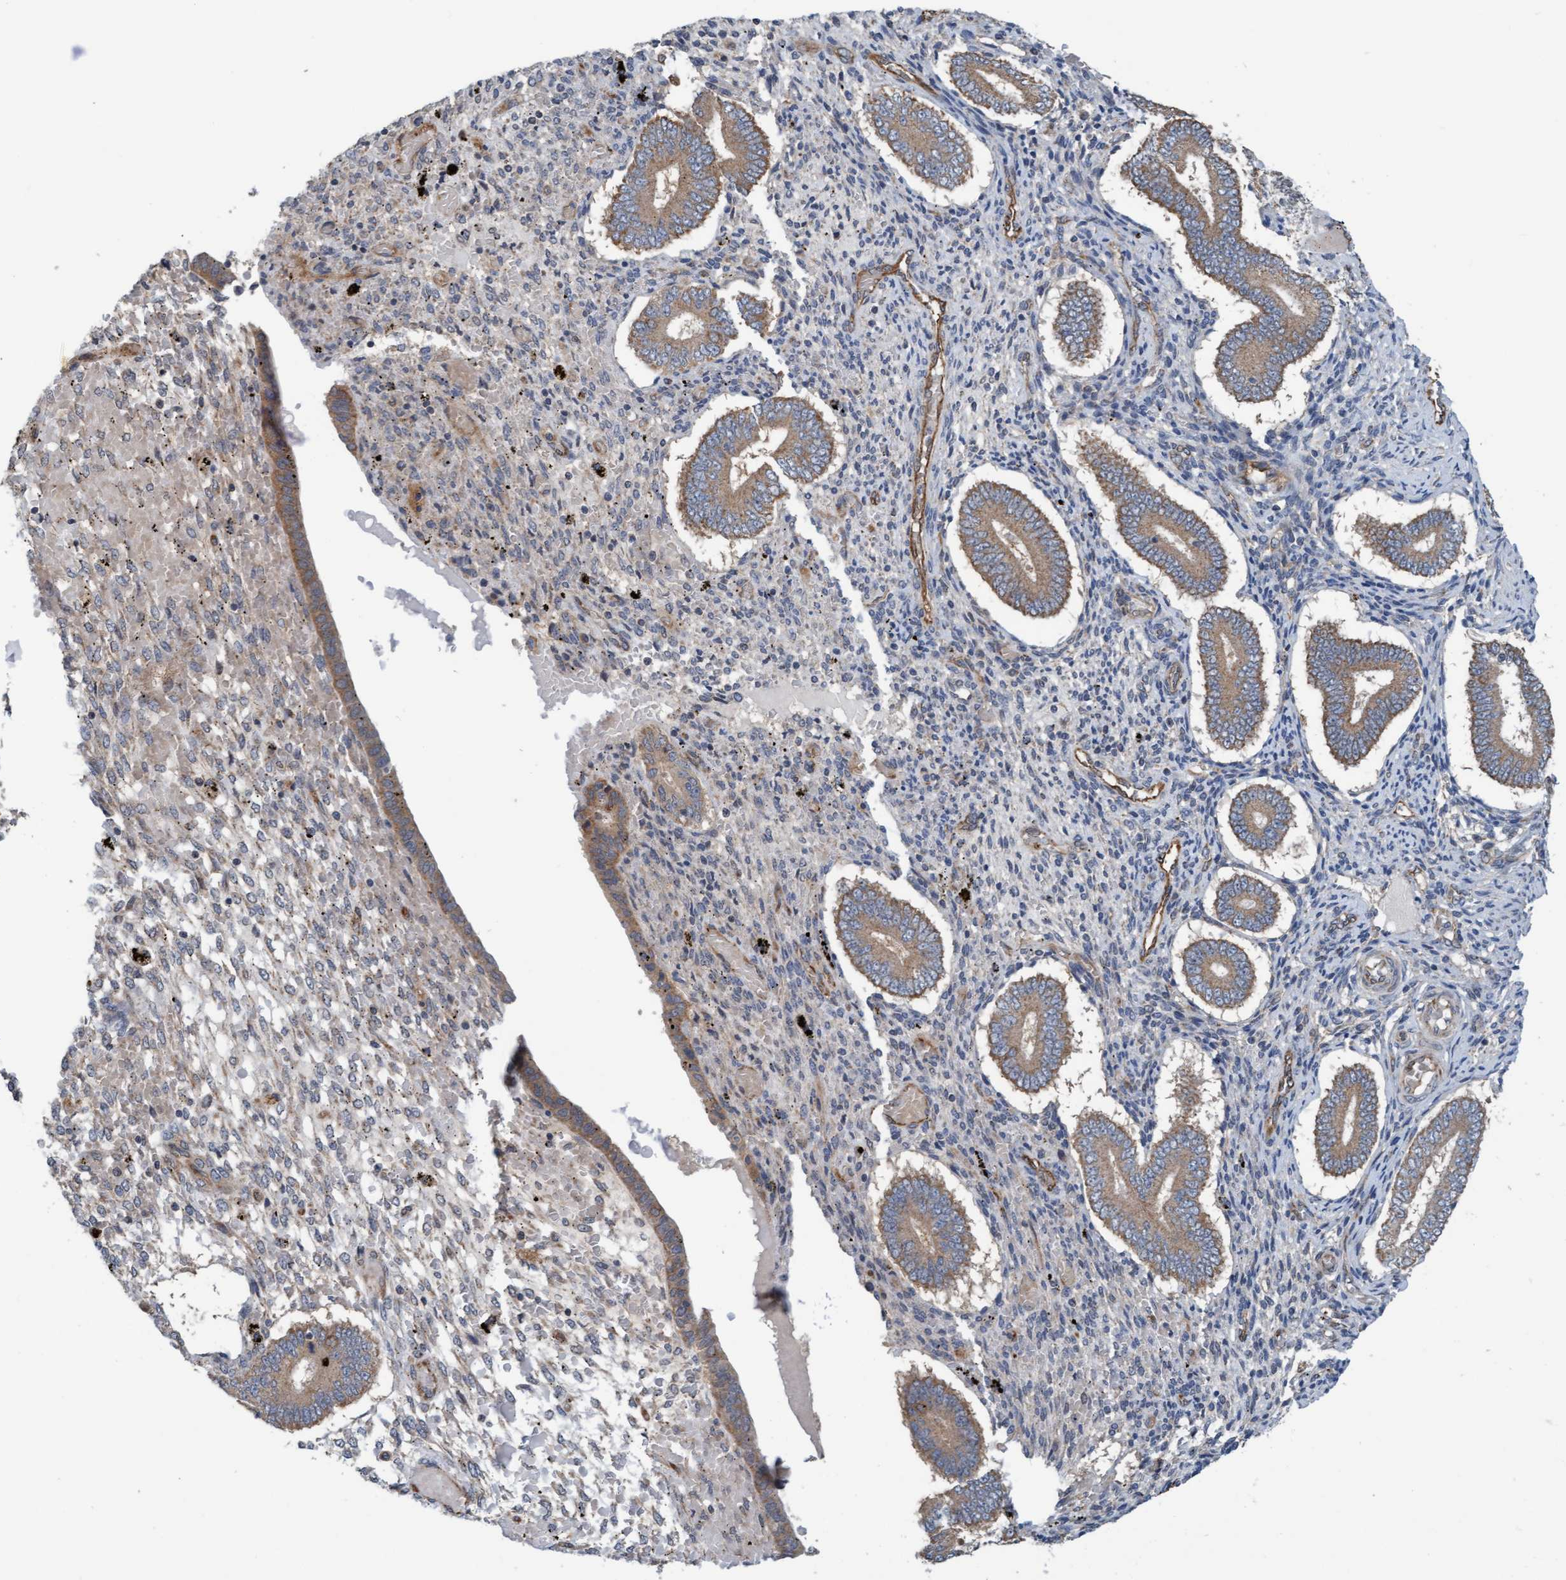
{"staining": {"intensity": "negative", "quantity": "none", "location": "none"}, "tissue": "endometrium", "cell_type": "Cells in endometrial stroma", "image_type": "normal", "snomed": [{"axis": "morphology", "description": "Normal tissue, NOS"}, {"axis": "topography", "description": "Endometrium"}], "caption": "An immunohistochemistry (IHC) micrograph of normal endometrium is shown. There is no staining in cells in endometrial stroma of endometrium. (Stains: DAB immunohistochemistry with hematoxylin counter stain, Microscopy: brightfield microscopy at high magnification).", "gene": "ZNF566", "patient": {"sex": "female", "age": 42}}